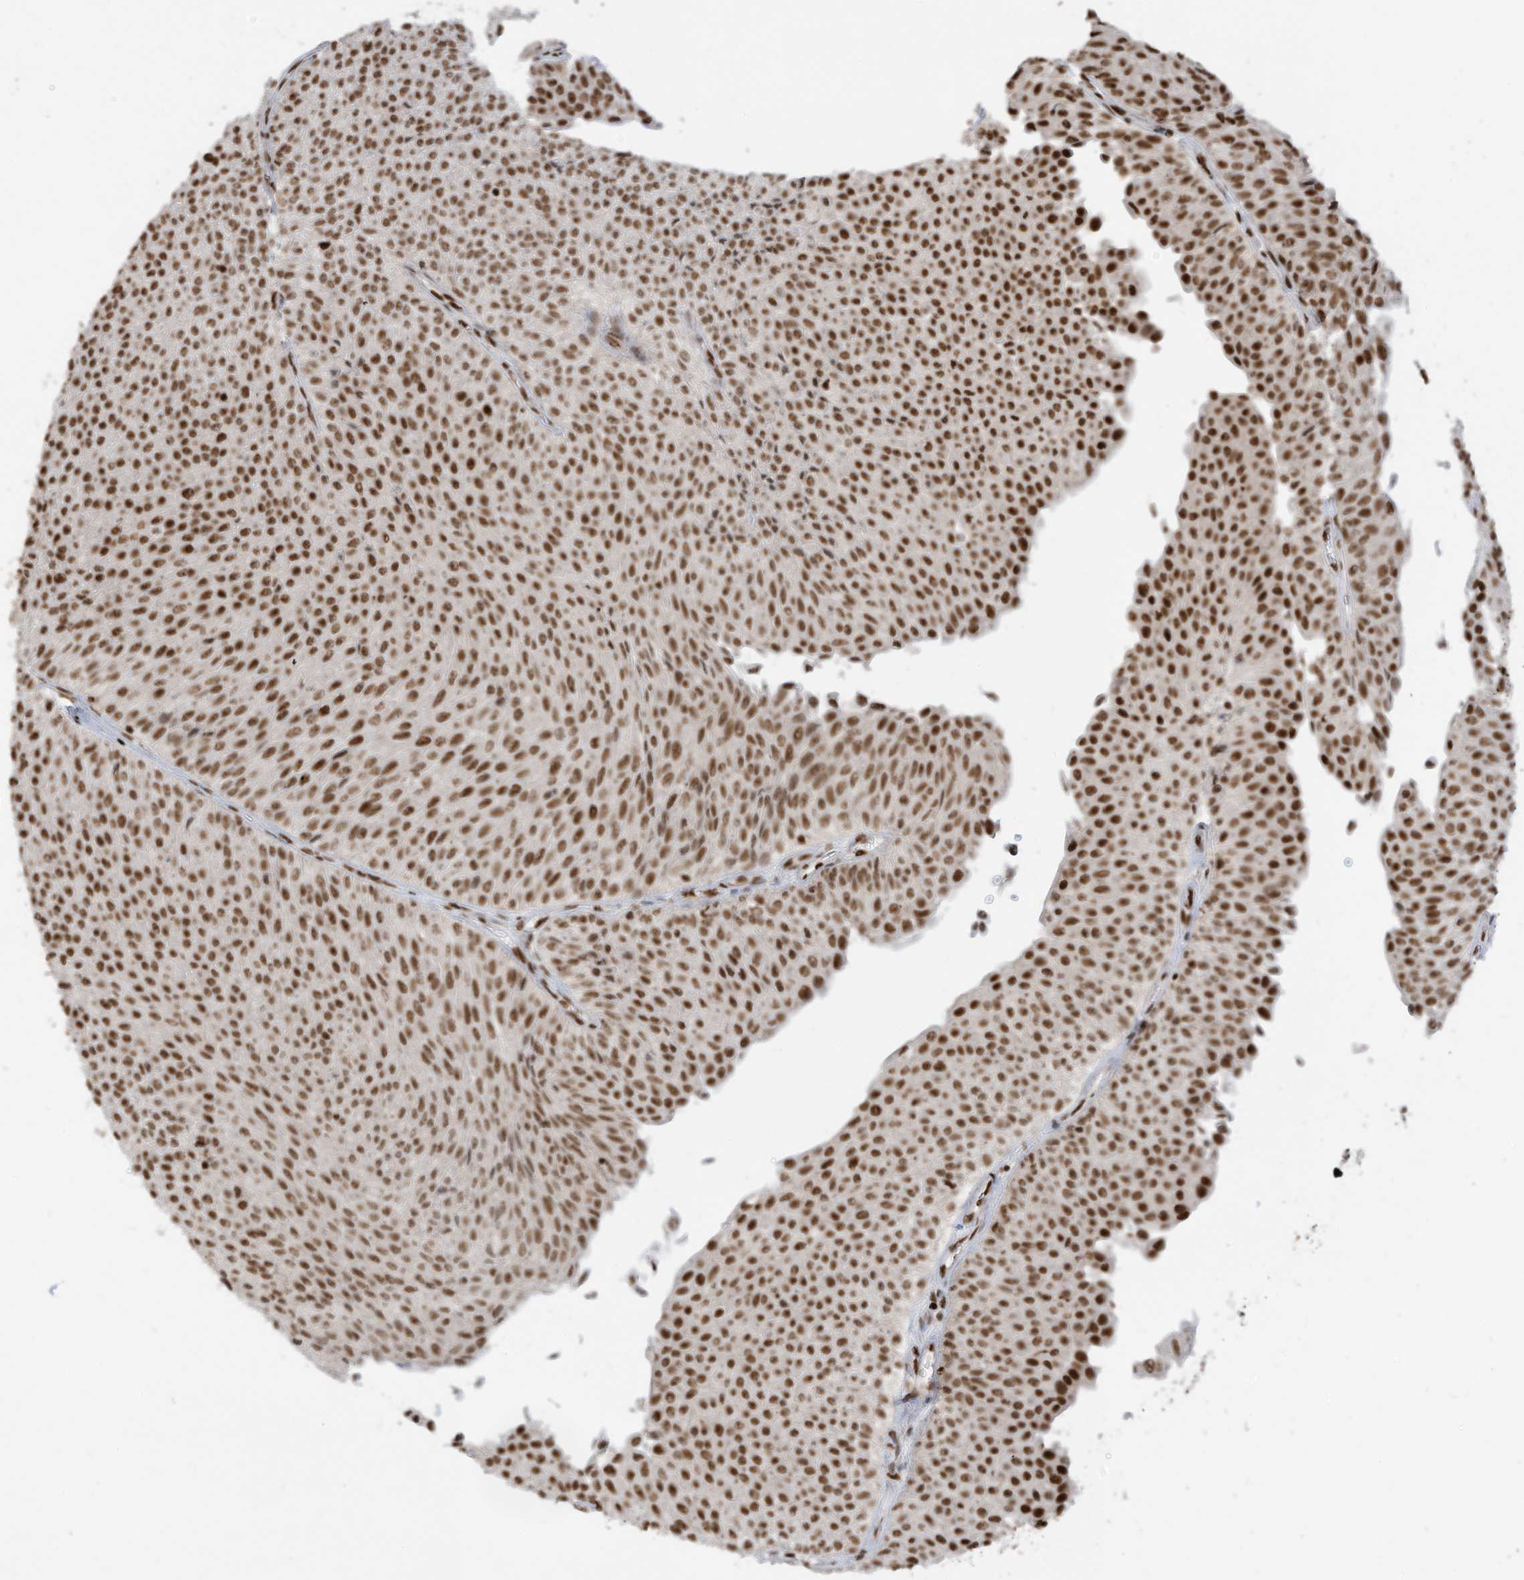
{"staining": {"intensity": "strong", "quantity": ">75%", "location": "nuclear"}, "tissue": "urothelial cancer", "cell_type": "Tumor cells", "image_type": "cancer", "snomed": [{"axis": "morphology", "description": "Urothelial carcinoma, Low grade"}, {"axis": "topography", "description": "Urinary bladder"}], "caption": "A micrograph of low-grade urothelial carcinoma stained for a protein shows strong nuclear brown staining in tumor cells.", "gene": "SAMD15", "patient": {"sex": "male", "age": 78}}